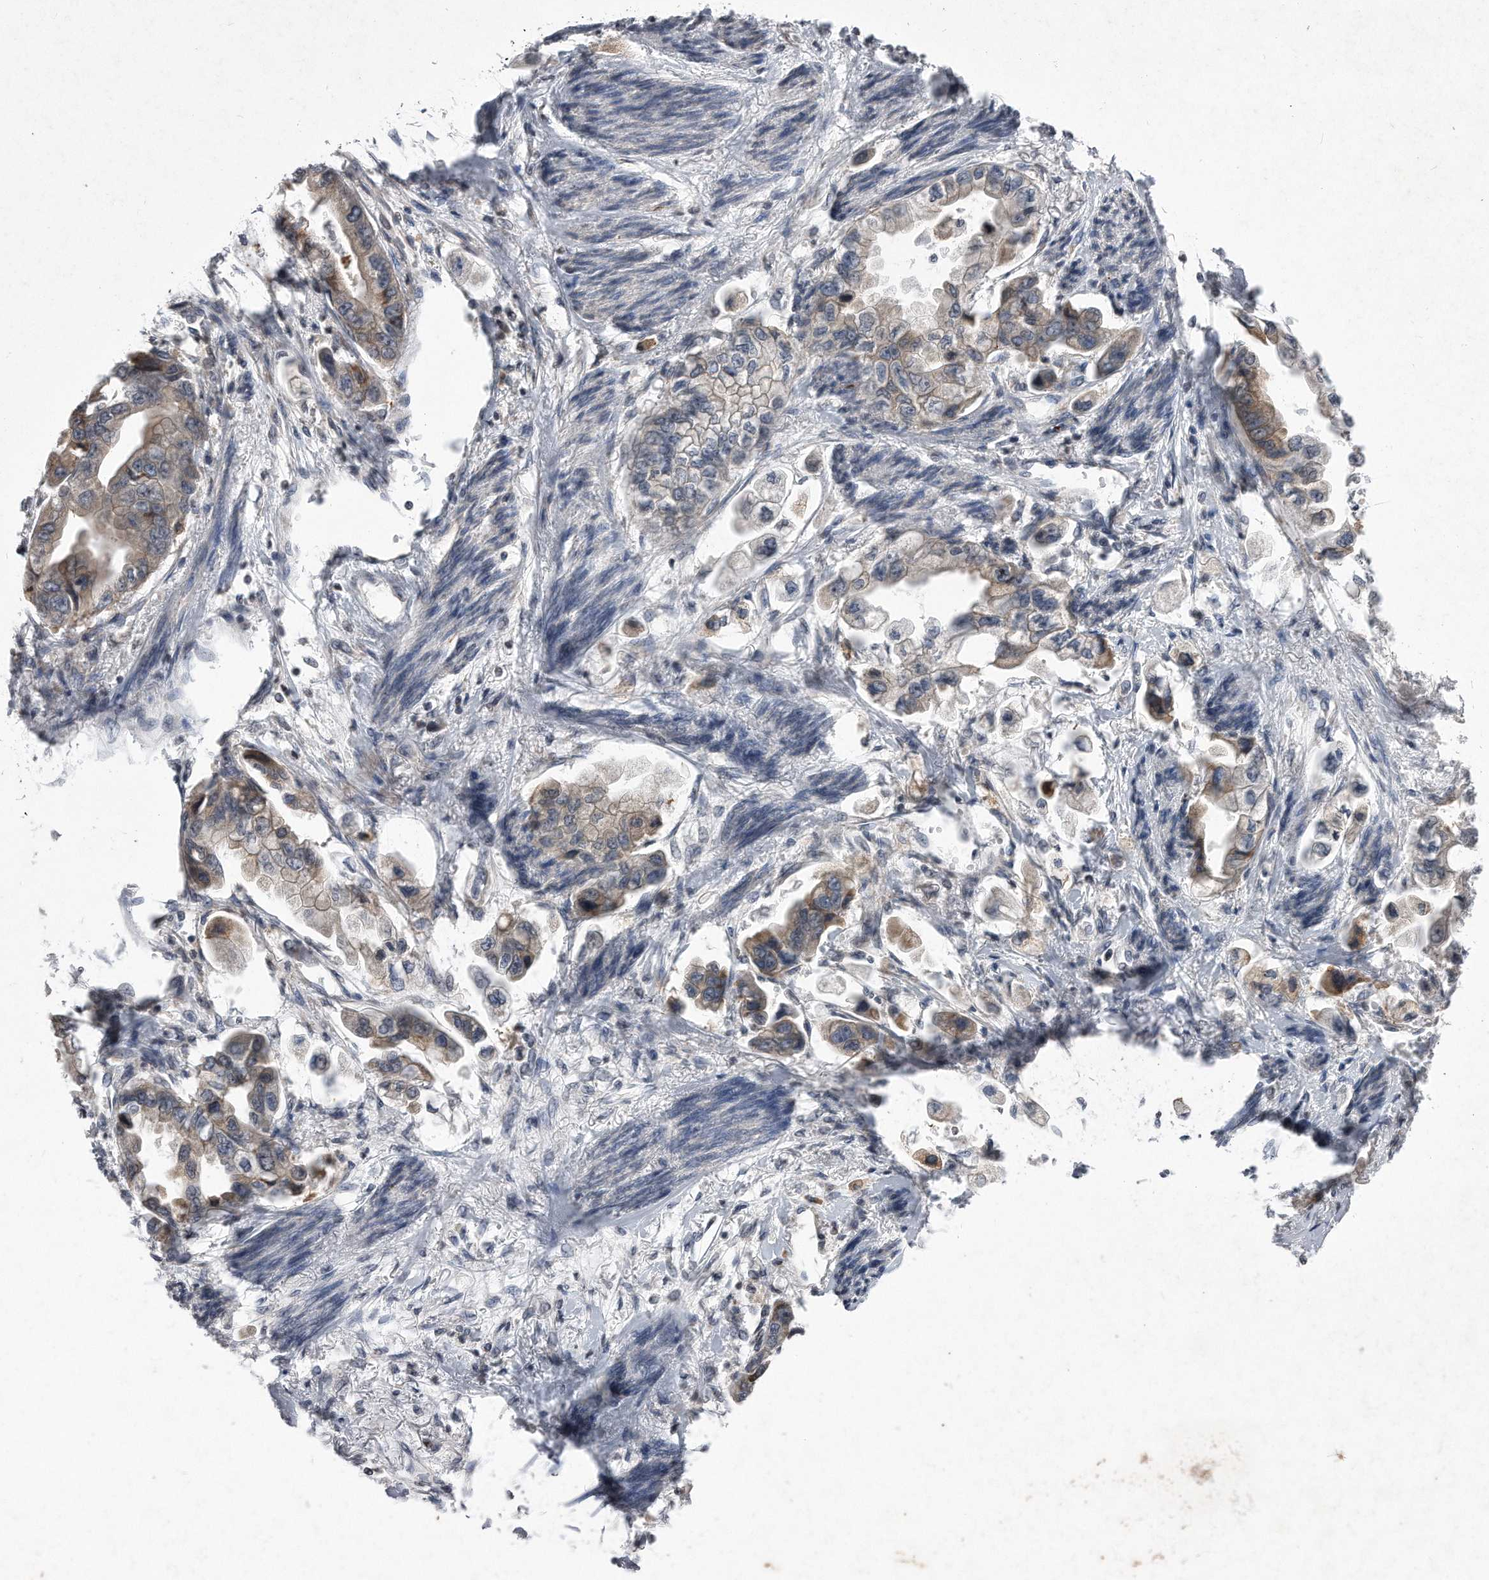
{"staining": {"intensity": "weak", "quantity": ">75%", "location": "cytoplasmic/membranous"}, "tissue": "stomach cancer", "cell_type": "Tumor cells", "image_type": "cancer", "snomed": [{"axis": "morphology", "description": "Adenocarcinoma, NOS"}, {"axis": "topography", "description": "Stomach"}], "caption": "A brown stain labels weak cytoplasmic/membranous staining of a protein in stomach cancer (adenocarcinoma) tumor cells.", "gene": "DAB1", "patient": {"sex": "male", "age": 62}}